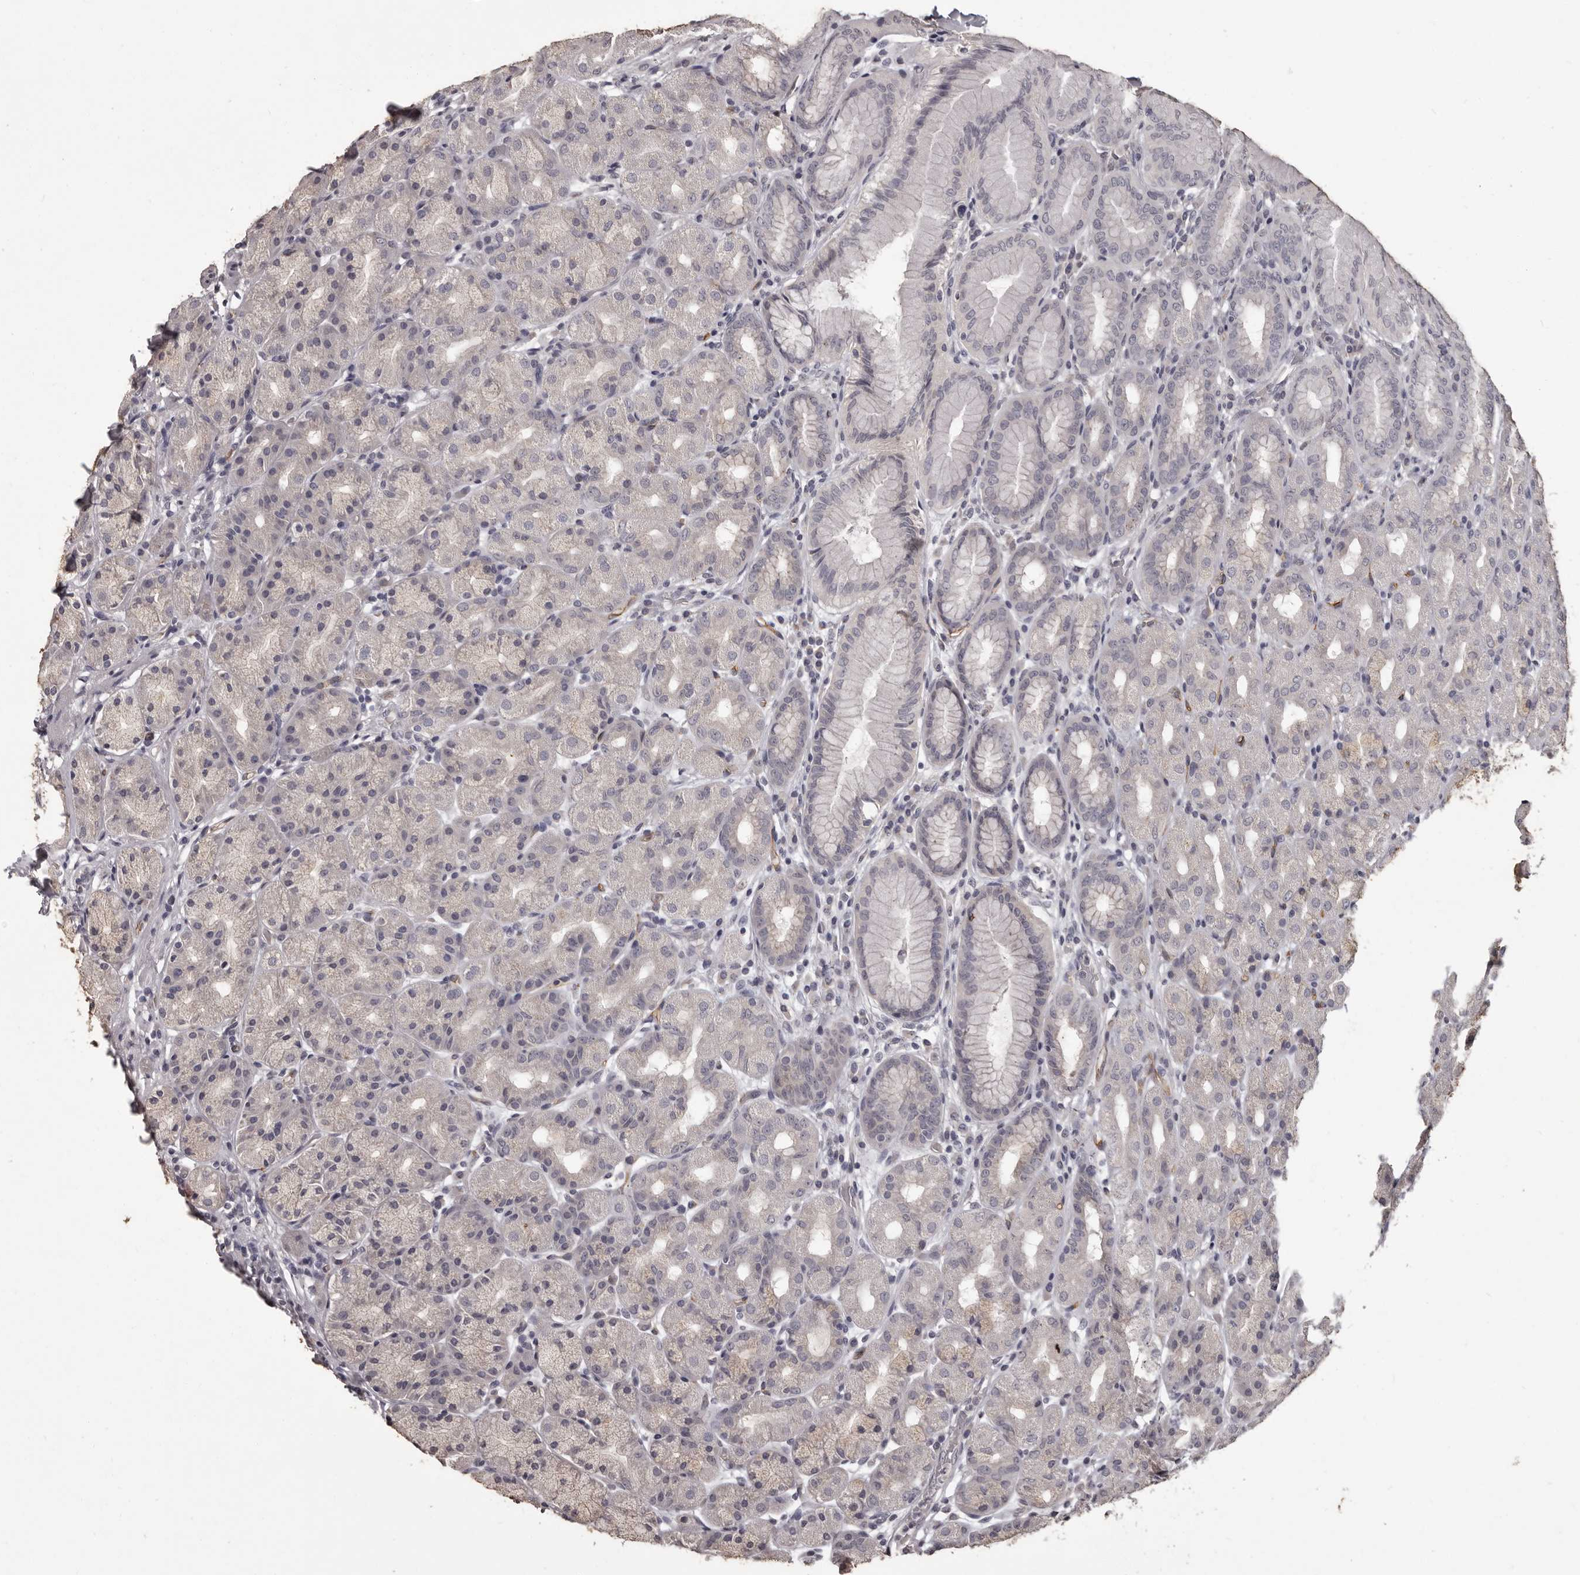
{"staining": {"intensity": "weak", "quantity": "<25%", "location": "cytoplasmic/membranous"}, "tissue": "stomach", "cell_type": "Glandular cells", "image_type": "normal", "snomed": [{"axis": "morphology", "description": "Normal tissue, NOS"}, {"axis": "topography", "description": "Stomach, upper"}], "caption": "High power microscopy micrograph of an IHC photomicrograph of normal stomach, revealing no significant positivity in glandular cells.", "gene": "GPR78", "patient": {"sex": "male", "age": 68}}